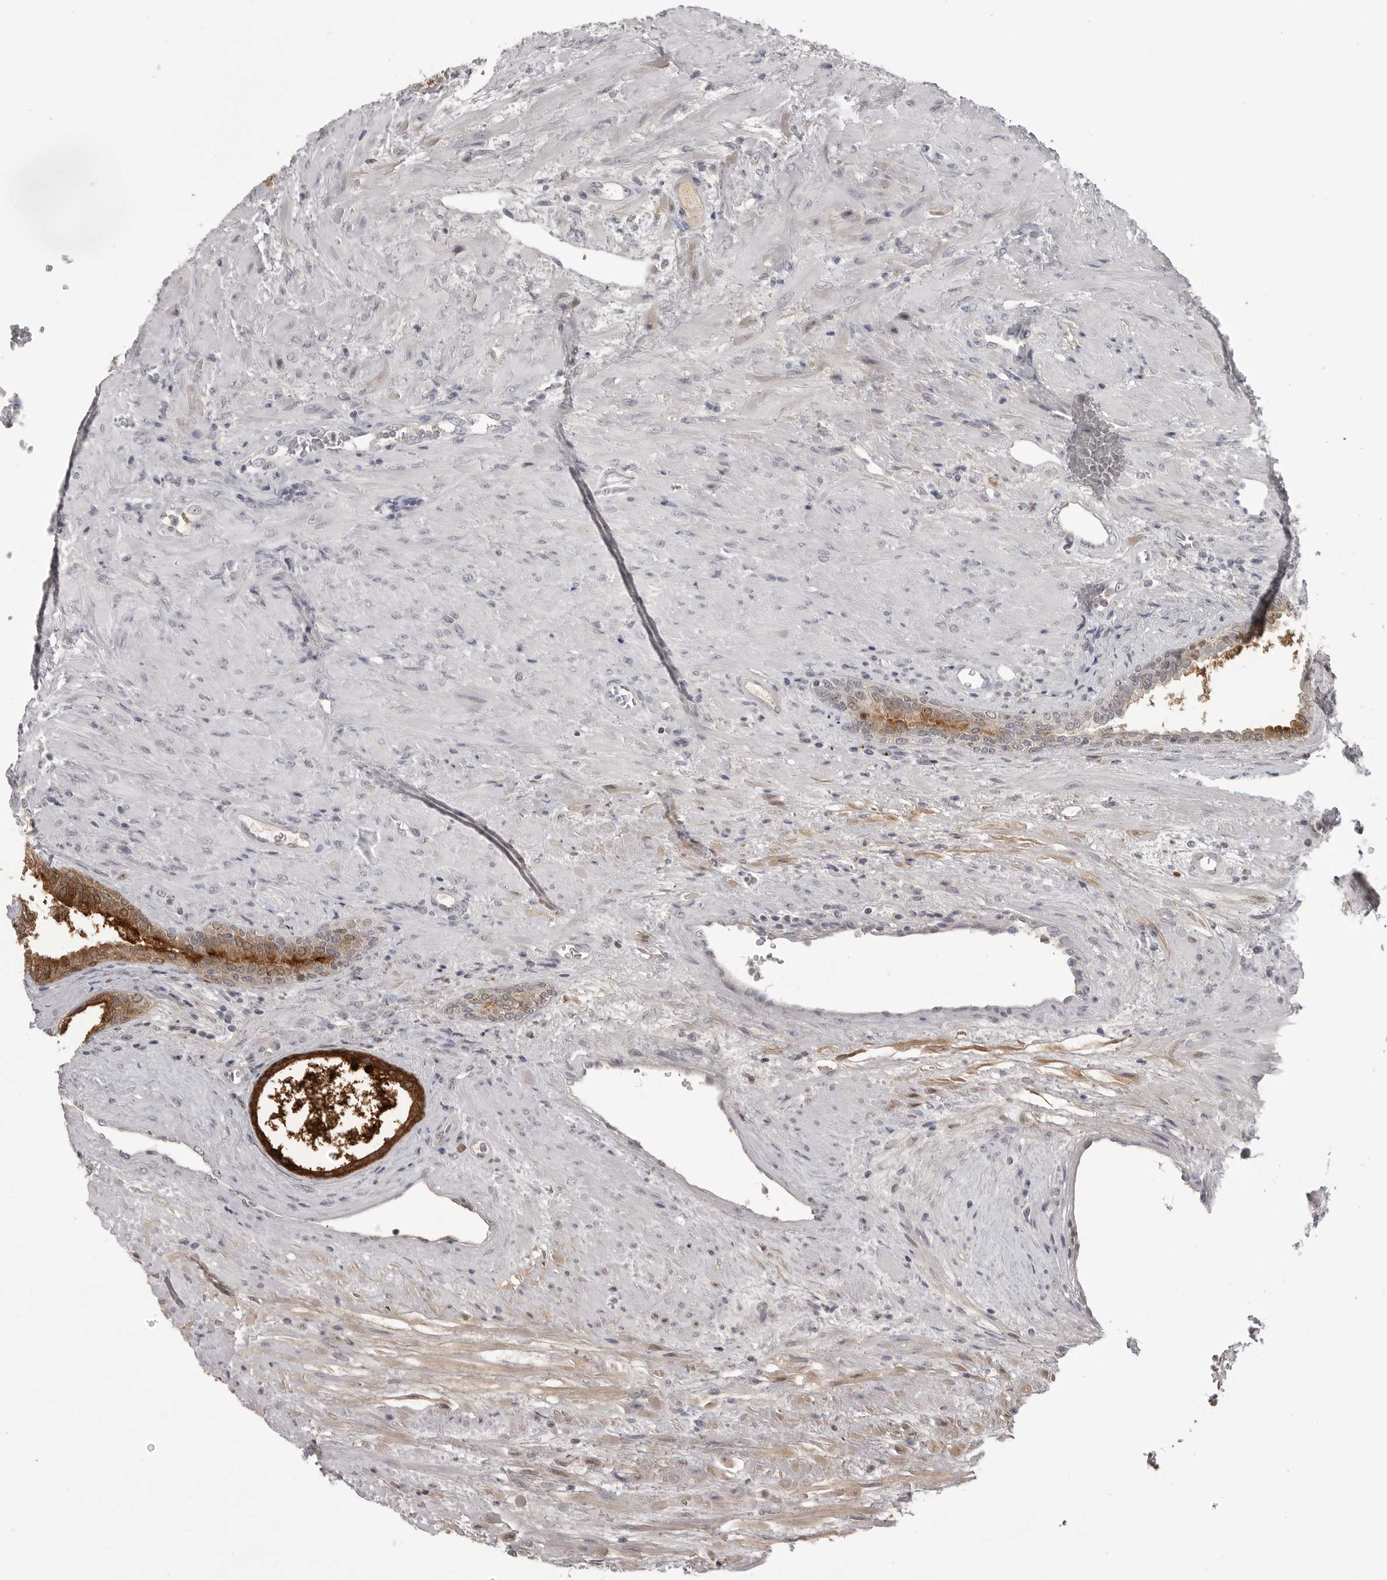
{"staining": {"intensity": "strong", "quantity": ">75%", "location": "cytoplasmic/membranous"}, "tissue": "prostate", "cell_type": "Glandular cells", "image_type": "normal", "snomed": [{"axis": "morphology", "description": "Normal tissue, NOS"}, {"axis": "topography", "description": "Prostate"}], "caption": "Human prostate stained with a brown dye exhibits strong cytoplasmic/membranous positive positivity in about >75% of glandular cells.", "gene": "TIMP1", "patient": {"sex": "male", "age": 76}}